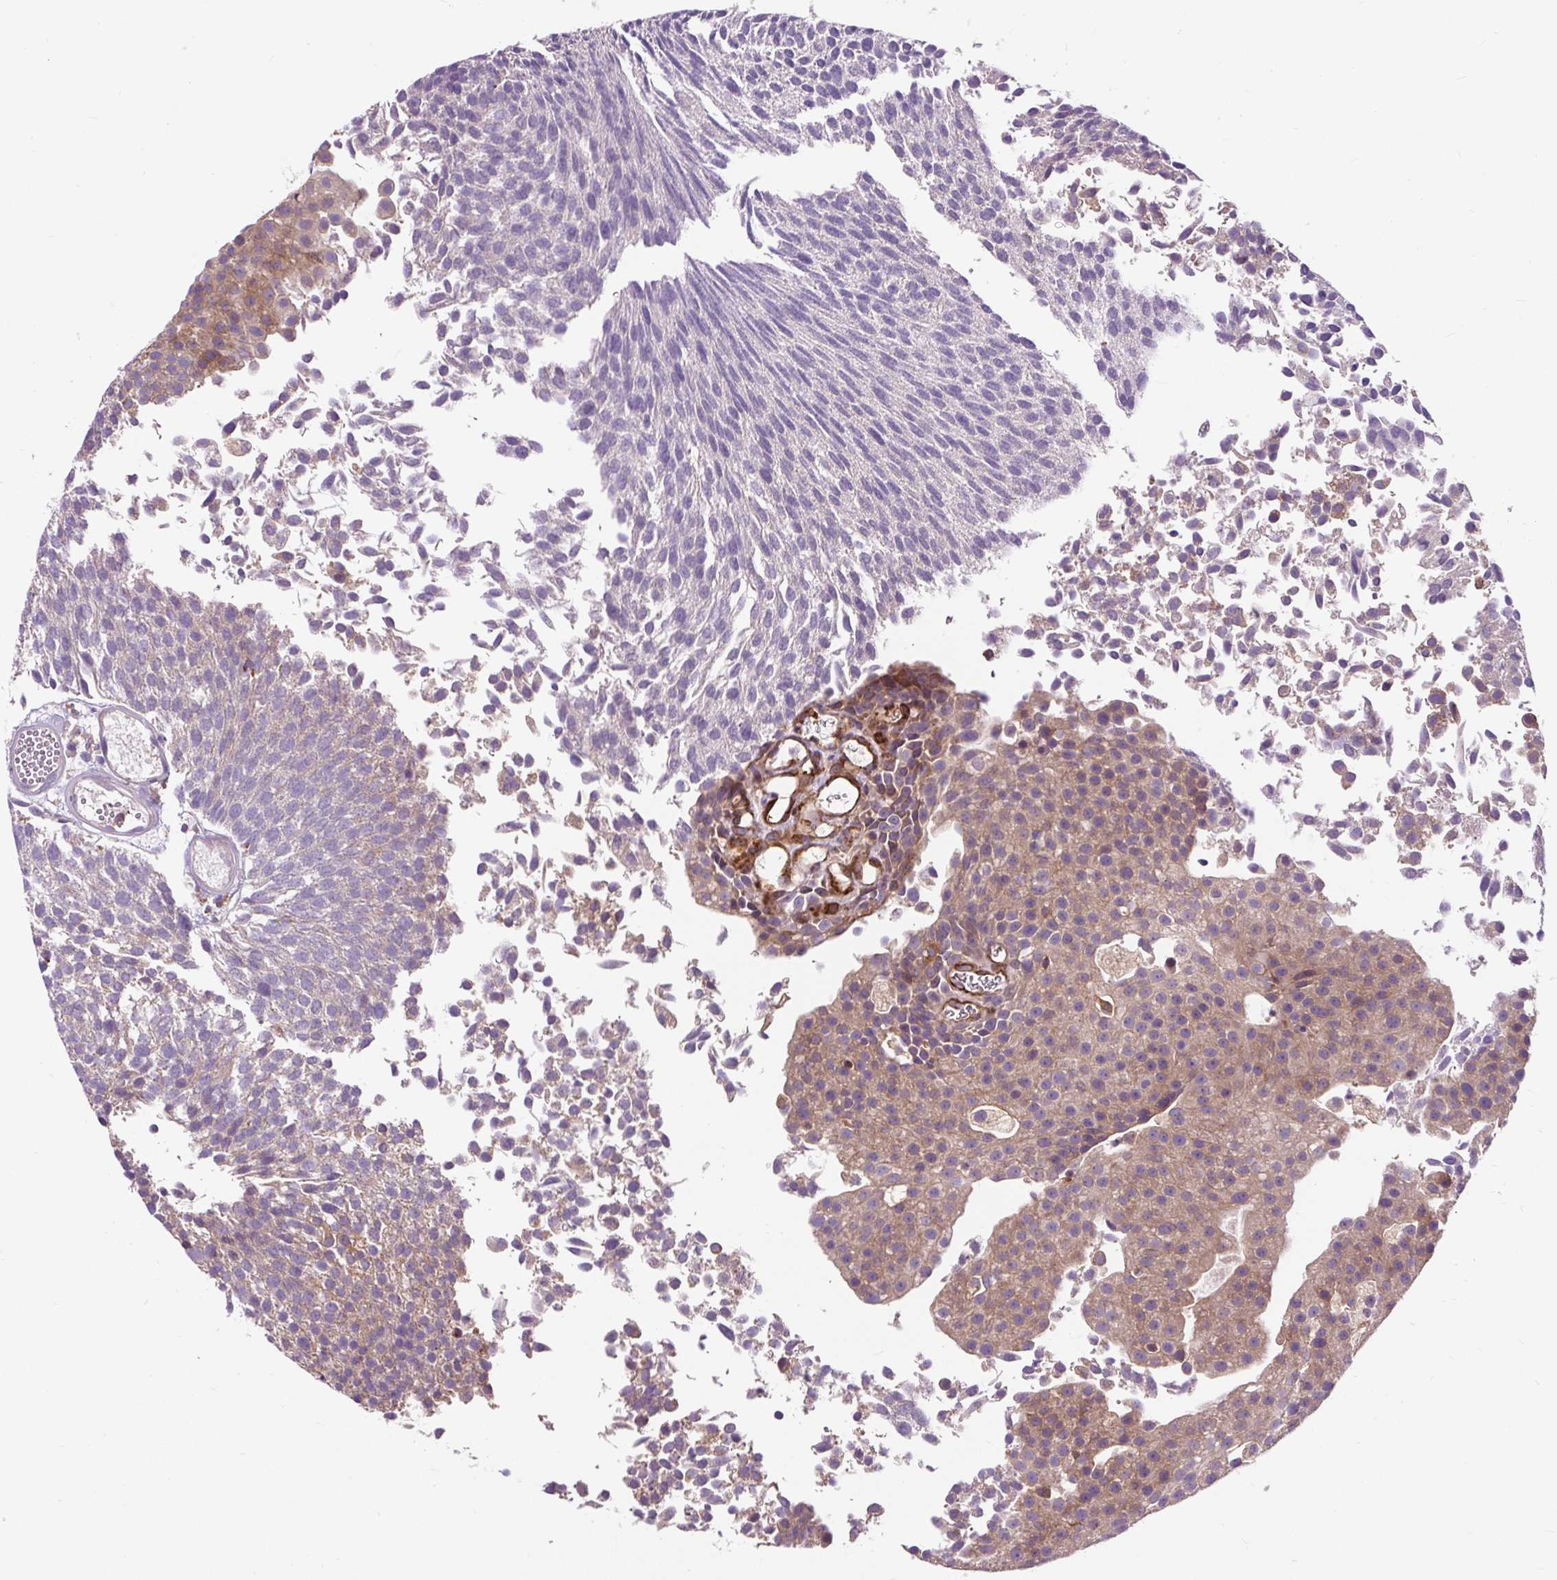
{"staining": {"intensity": "weak", "quantity": "25%-75%", "location": "cytoplasmic/membranous"}, "tissue": "urothelial cancer", "cell_type": "Tumor cells", "image_type": "cancer", "snomed": [{"axis": "morphology", "description": "Urothelial carcinoma, Low grade"}, {"axis": "topography", "description": "Urinary bladder"}], "caption": "An immunohistochemistry (IHC) photomicrograph of neoplastic tissue is shown. Protein staining in brown highlights weak cytoplasmic/membranous positivity in urothelial carcinoma (low-grade) within tumor cells.", "gene": "PCDHGB3", "patient": {"sex": "female", "age": 79}}